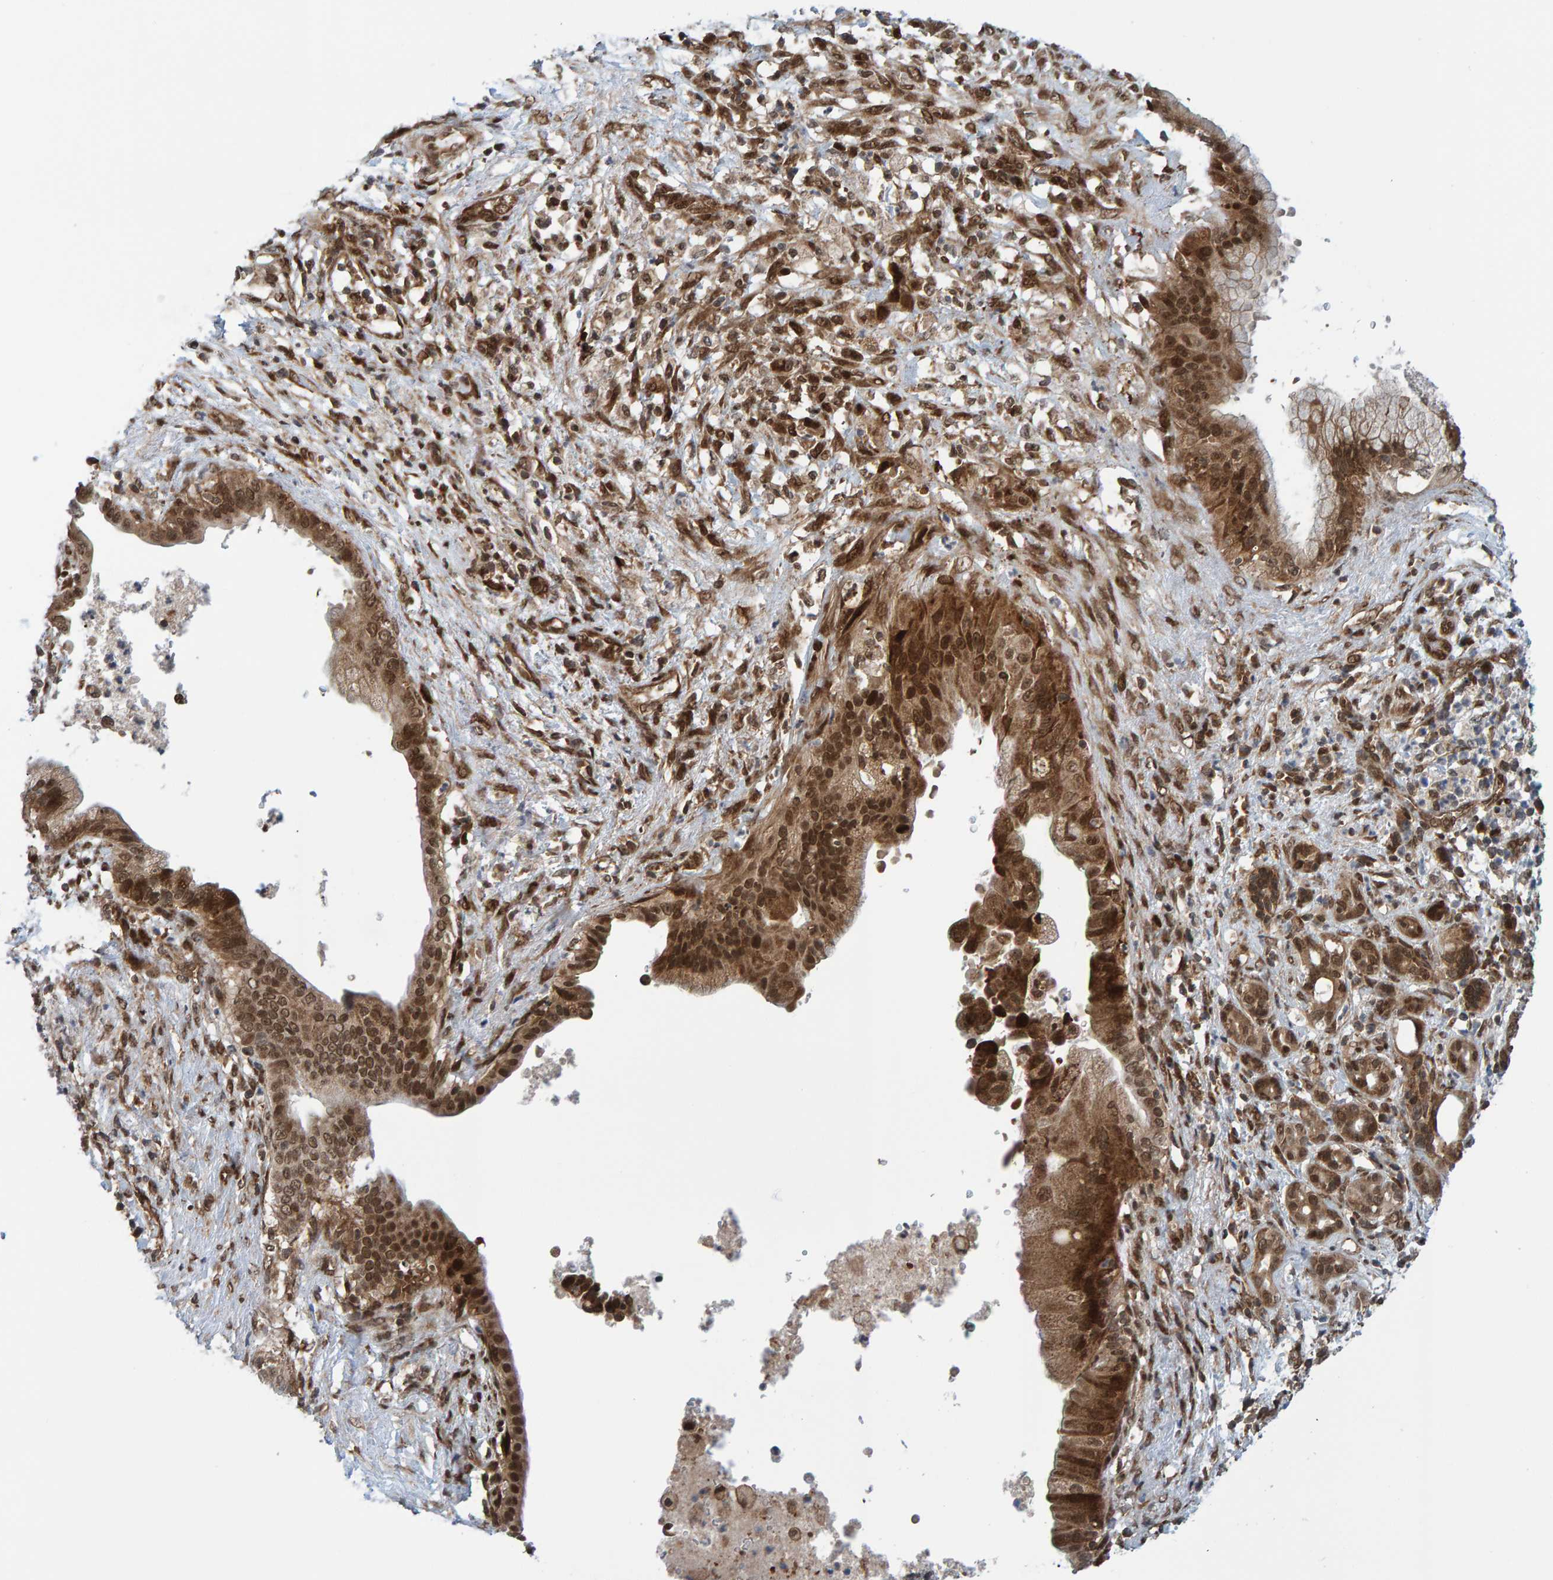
{"staining": {"intensity": "moderate", "quantity": ">75%", "location": "cytoplasmic/membranous,nuclear"}, "tissue": "pancreatic cancer", "cell_type": "Tumor cells", "image_type": "cancer", "snomed": [{"axis": "morphology", "description": "Adenocarcinoma, NOS"}, {"axis": "topography", "description": "Pancreas"}], "caption": "Immunohistochemical staining of human pancreatic cancer exhibits medium levels of moderate cytoplasmic/membranous and nuclear protein staining in approximately >75% of tumor cells. The staining was performed using DAB to visualize the protein expression in brown, while the nuclei were stained in blue with hematoxylin (Magnification: 20x).", "gene": "ZNF366", "patient": {"sex": "female", "age": 78}}